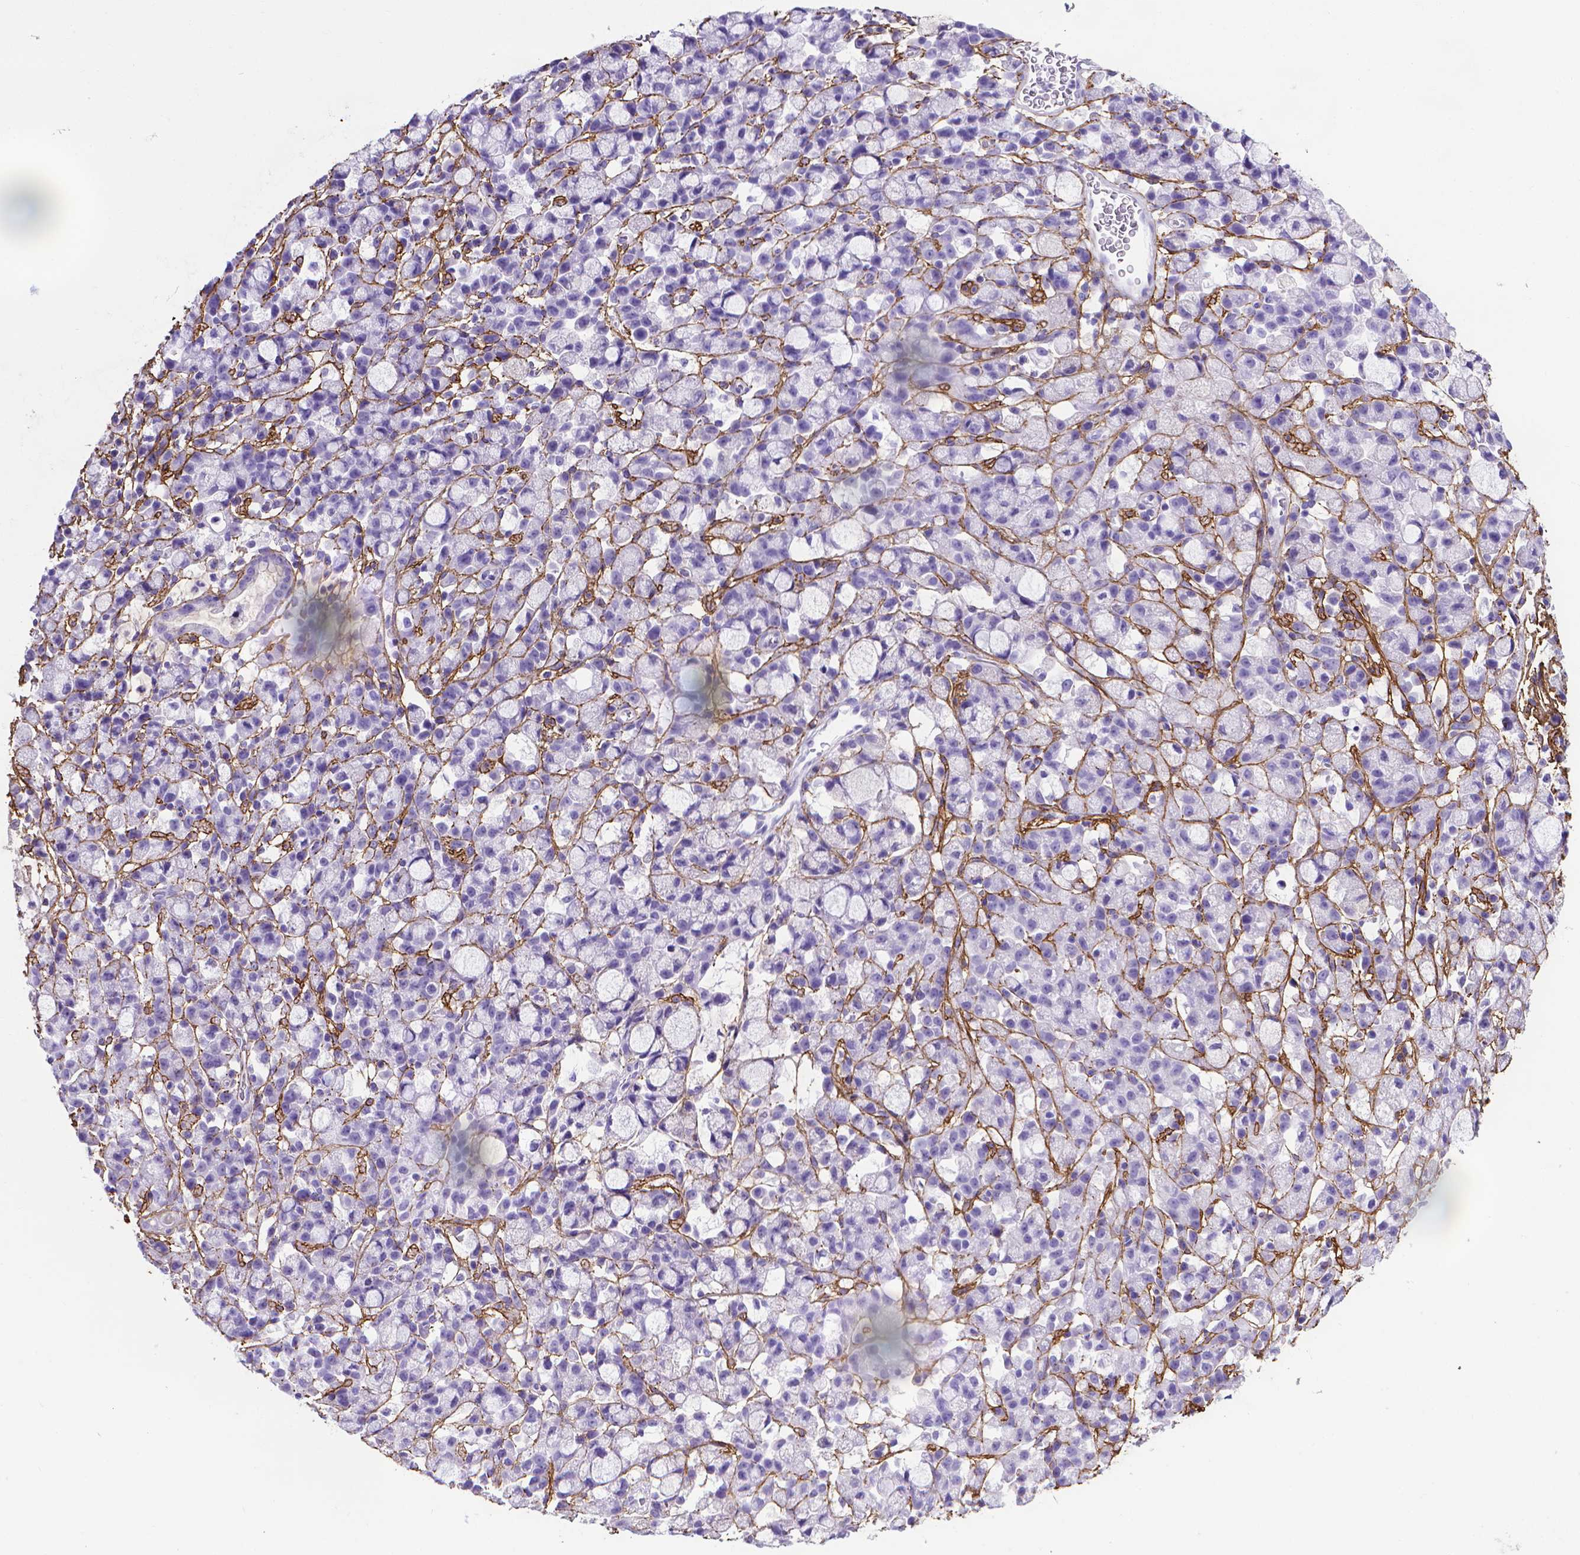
{"staining": {"intensity": "negative", "quantity": "none", "location": "none"}, "tissue": "stomach cancer", "cell_type": "Tumor cells", "image_type": "cancer", "snomed": [{"axis": "morphology", "description": "Adenocarcinoma, NOS"}, {"axis": "topography", "description": "Stomach"}], "caption": "IHC photomicrograph of neoplastic tissue: stomach adenocarcinoma stained with DAB (3,3'-diaminobenzidine) demonstrates no significant protein positivity in tumor cells.", "gene": "MFAP2", "patient": {"sex": "male", "age": 58}}